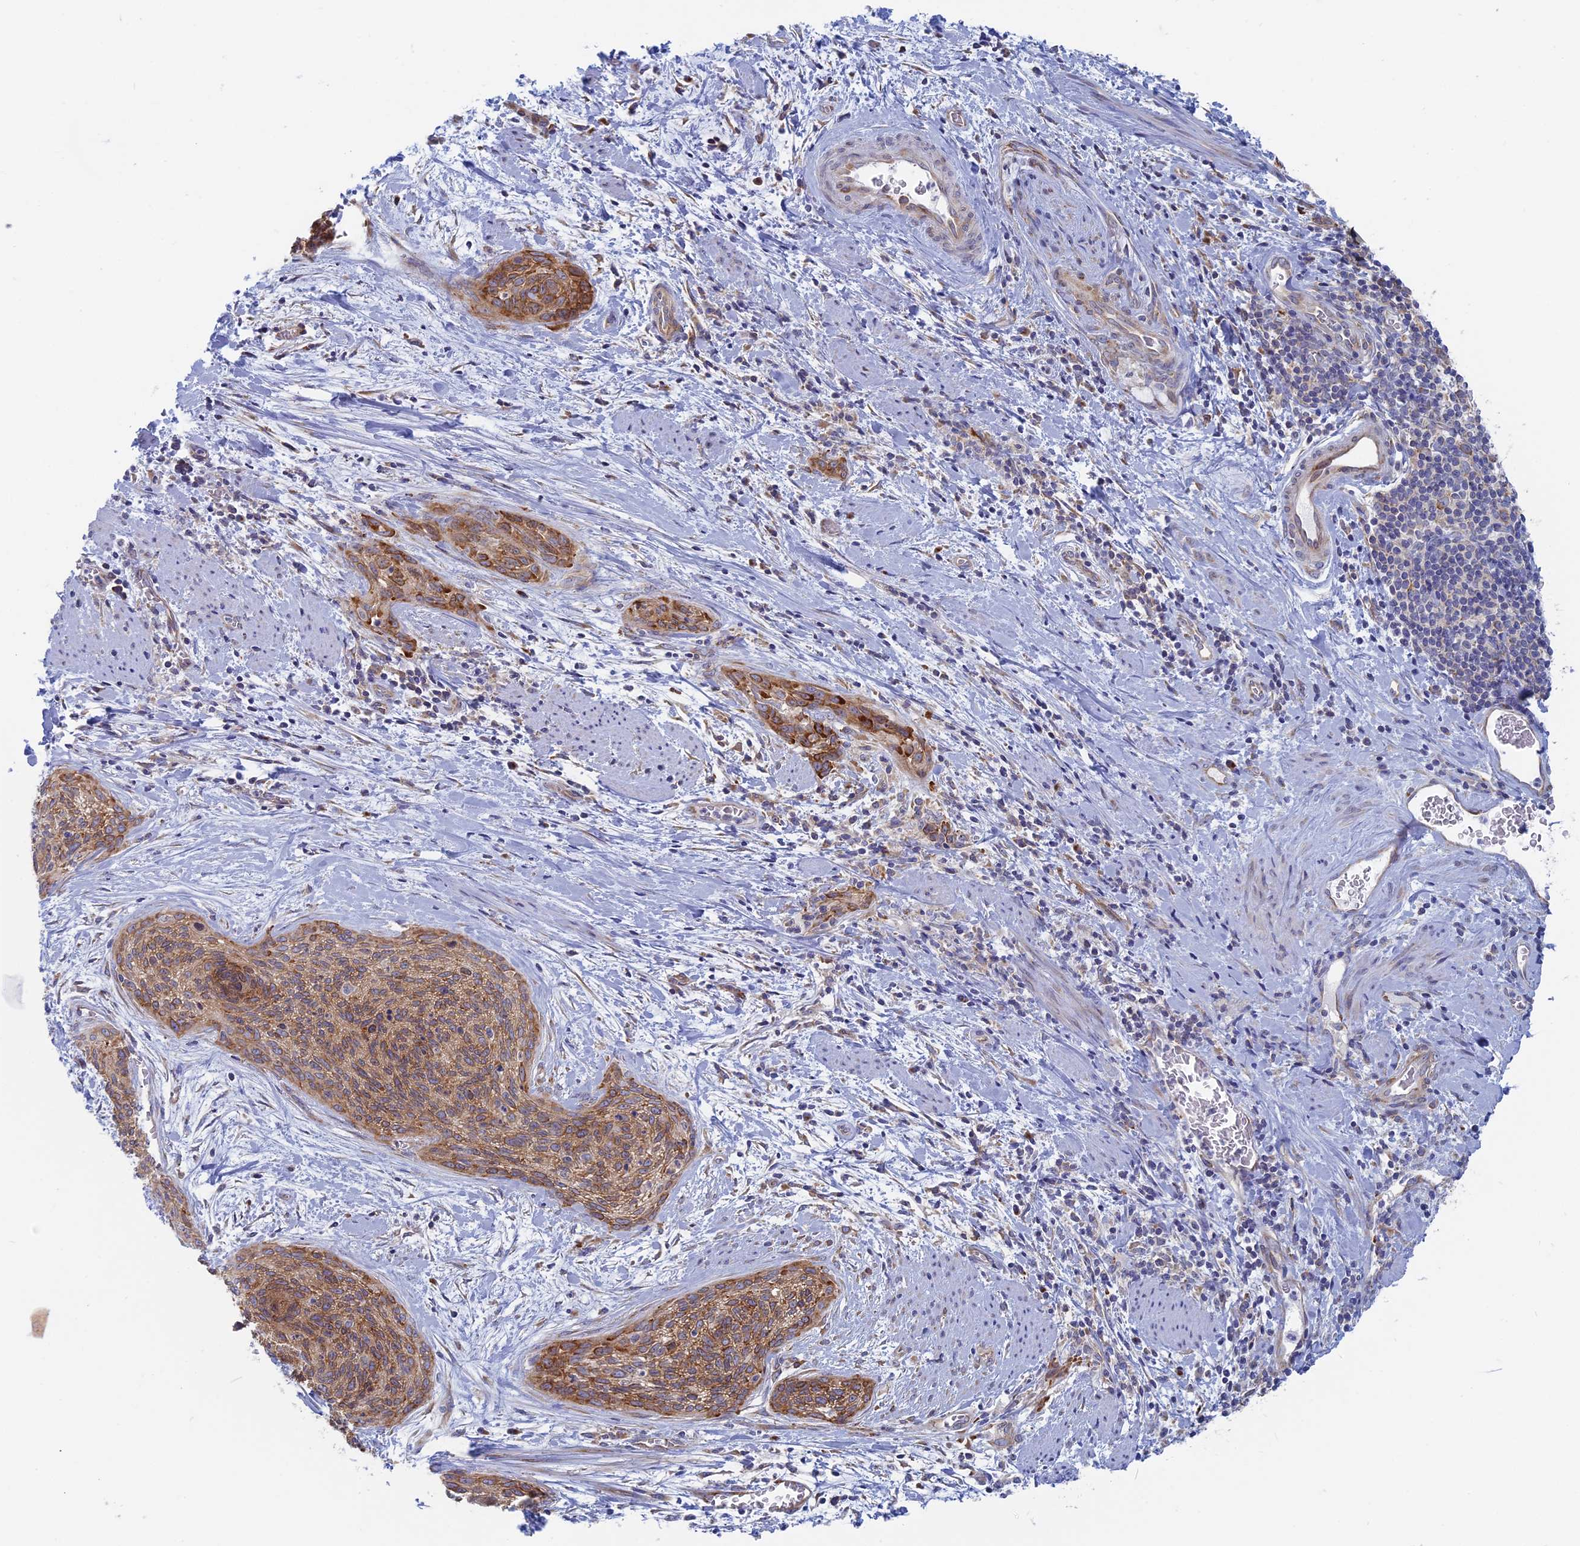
{"staining": {"intensity": "moderate", "quantity": ">75%", "location": "cytoplasmic/membranous"}, "tissue": "cervical cancer", "cell_type": "Tumor cells", "image_type": "cancer", "snomed": [{"axis": "morphology", "description": "Squamous cell carcinoma, NOS"}, {"axis": "topography", "description": "Cervix"}], "caption": "High-power microscopy captured an immunohistochemistry photomicrograph of cervical cancer, revealing moderate cytoplasmic/membranous positivity in approximately >75% of tumor cells.", "gene": "TBC1D30", "patient": {"sex": "female", "age": 55}}